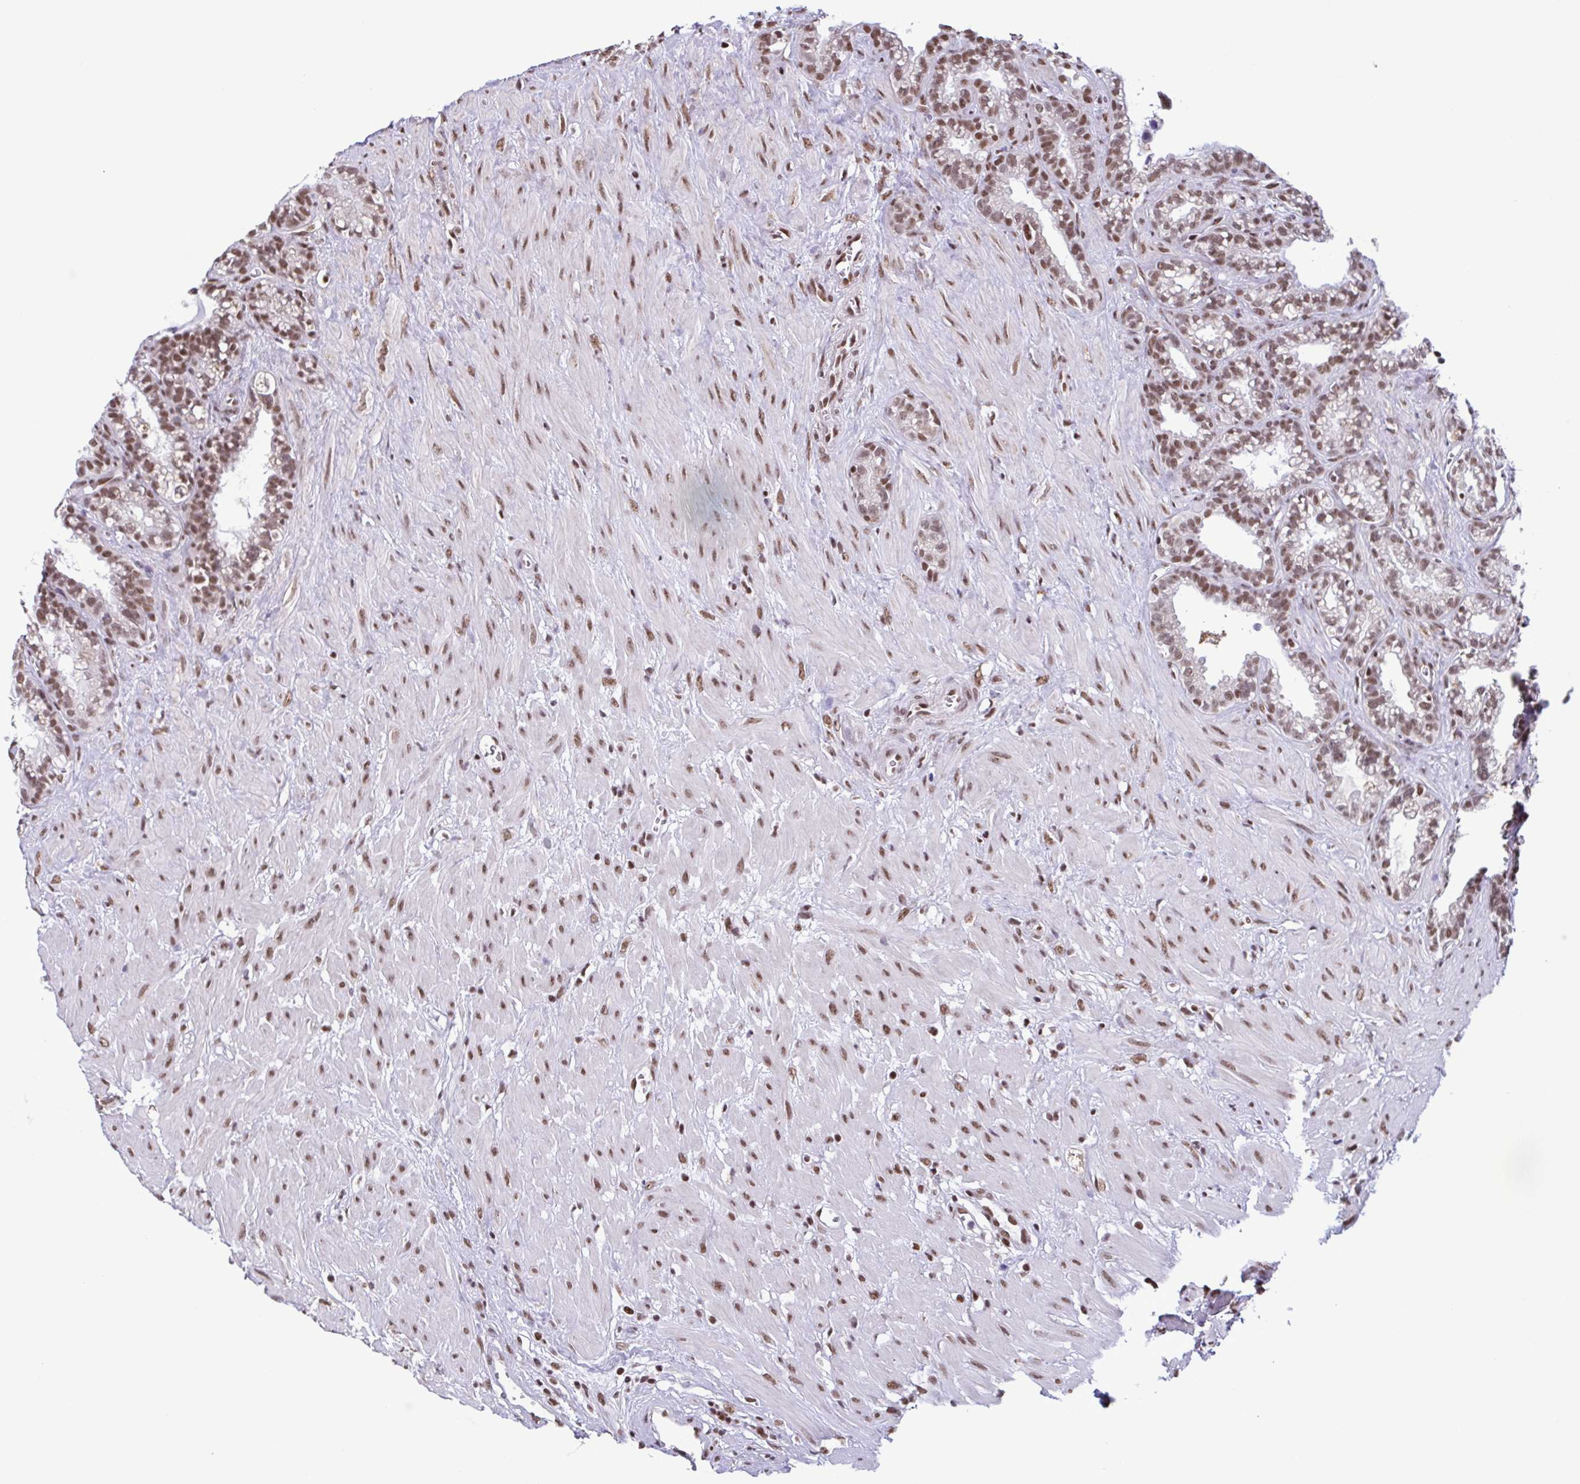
{"staining": {"intensity": "moderate", "quantity": "25%-75%", "location": "nuclear"}, "tissue": "seminal vesicle", "cell_type": "Glandular cells", "image_type": "normal", "snomed": [{"axis": "morphology", "description": "Normal tissue, NOS"}, {"axis": "topography", "description": "Seminal veicle"}], "caption": "A medium amount of moderate nuclear expression is identified in about 25%-75% of glandular cells in benign seminal vesicle.", "gene": "TIMM21", "patient": {"sex": "male", "age": 76}}